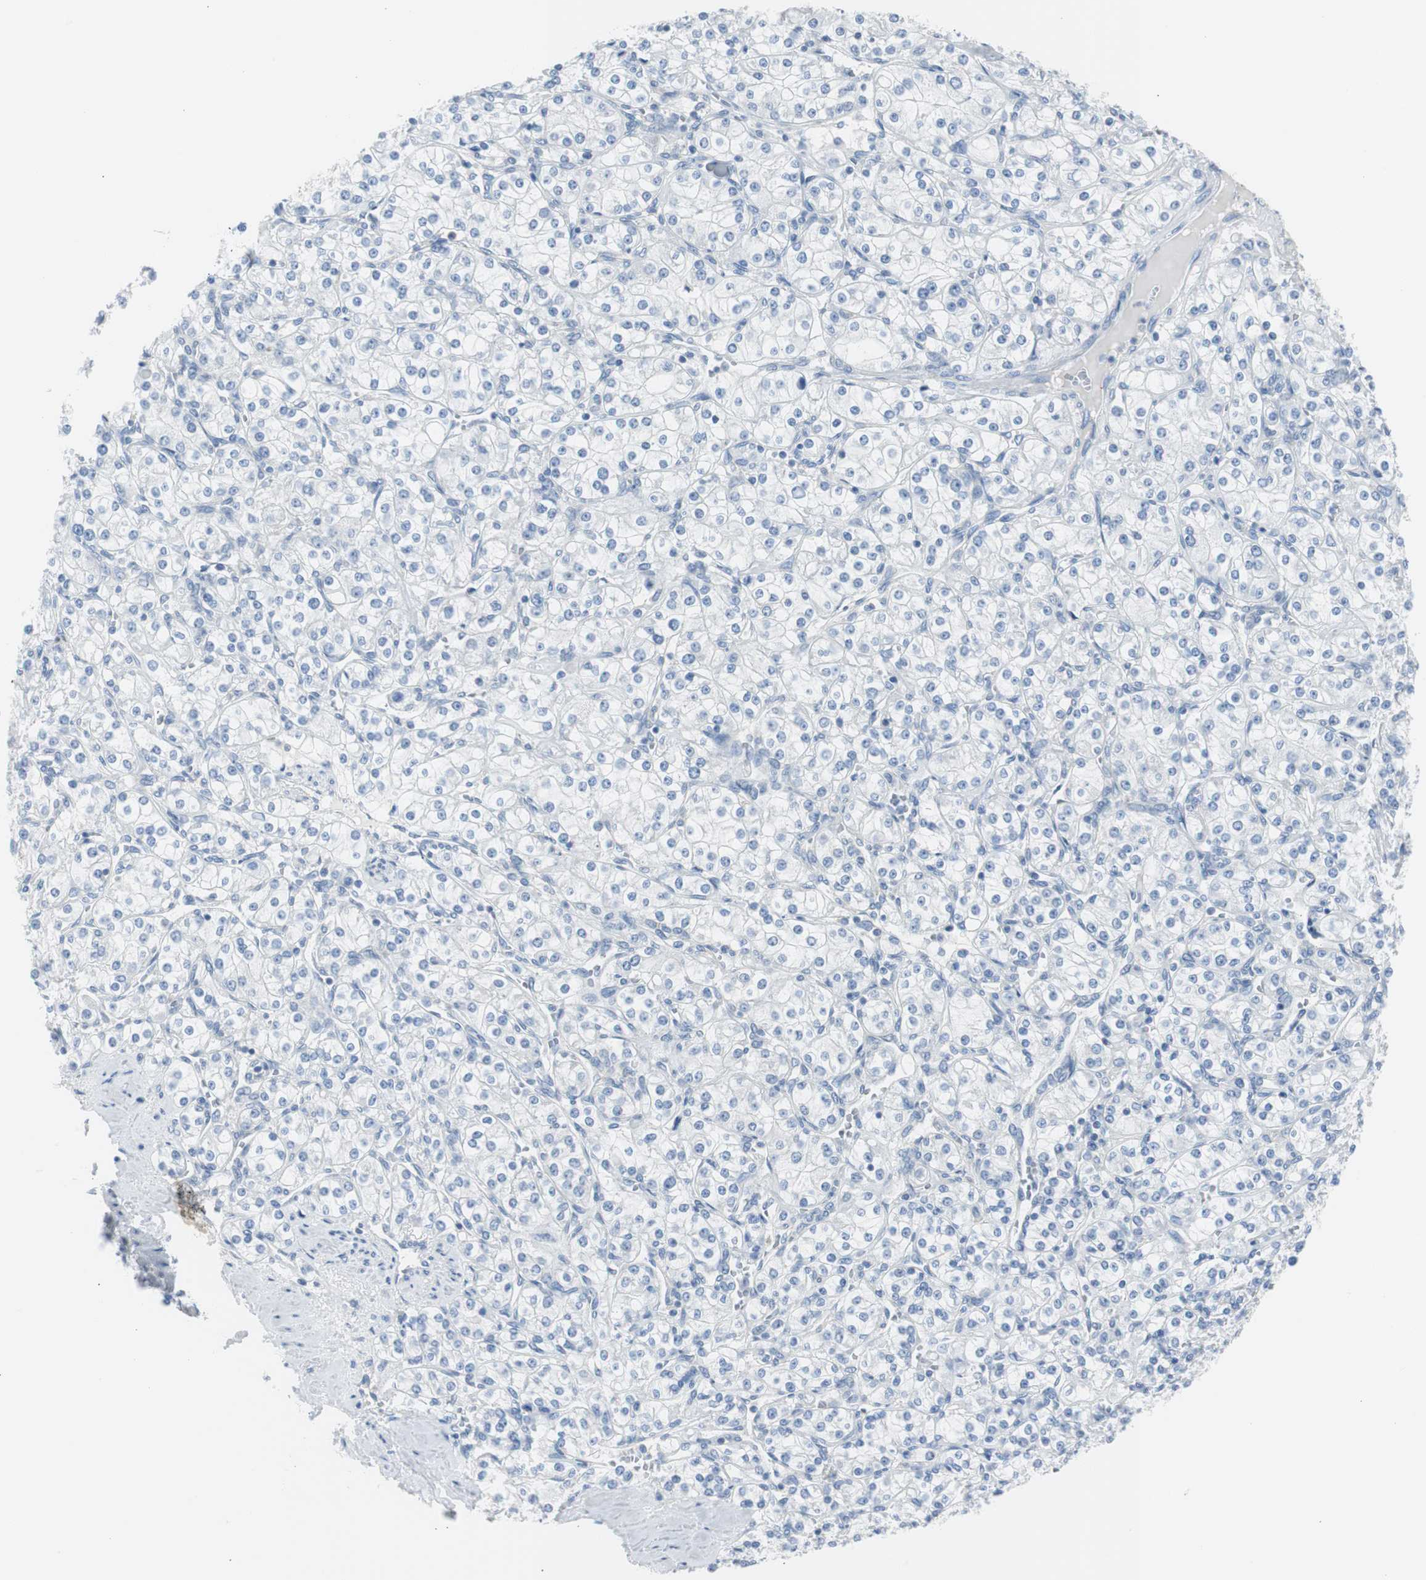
{"staining": {"intensity": "negative", "quantity": "none", "location": "none"}, "tissue": "renal cancer", "cell_type": "Tumor cells", "image_type": "cancer", "snomed": [{"axis": "morphology", "description": "Adenocarcinoma, NOS"}, {"axis": "topography", "description": "Kidney"}], "caption": "The histopathology image exhibits no significant positivity in tumor cells of renal cancer. (Stains: DAB immunohistochemistry (IHC) with hematoxylin counter stain, Microscopy: brightfield microscopy at high magnification).", "gene": "RPS12", "patient": {"sex": "male", "age": 77}}